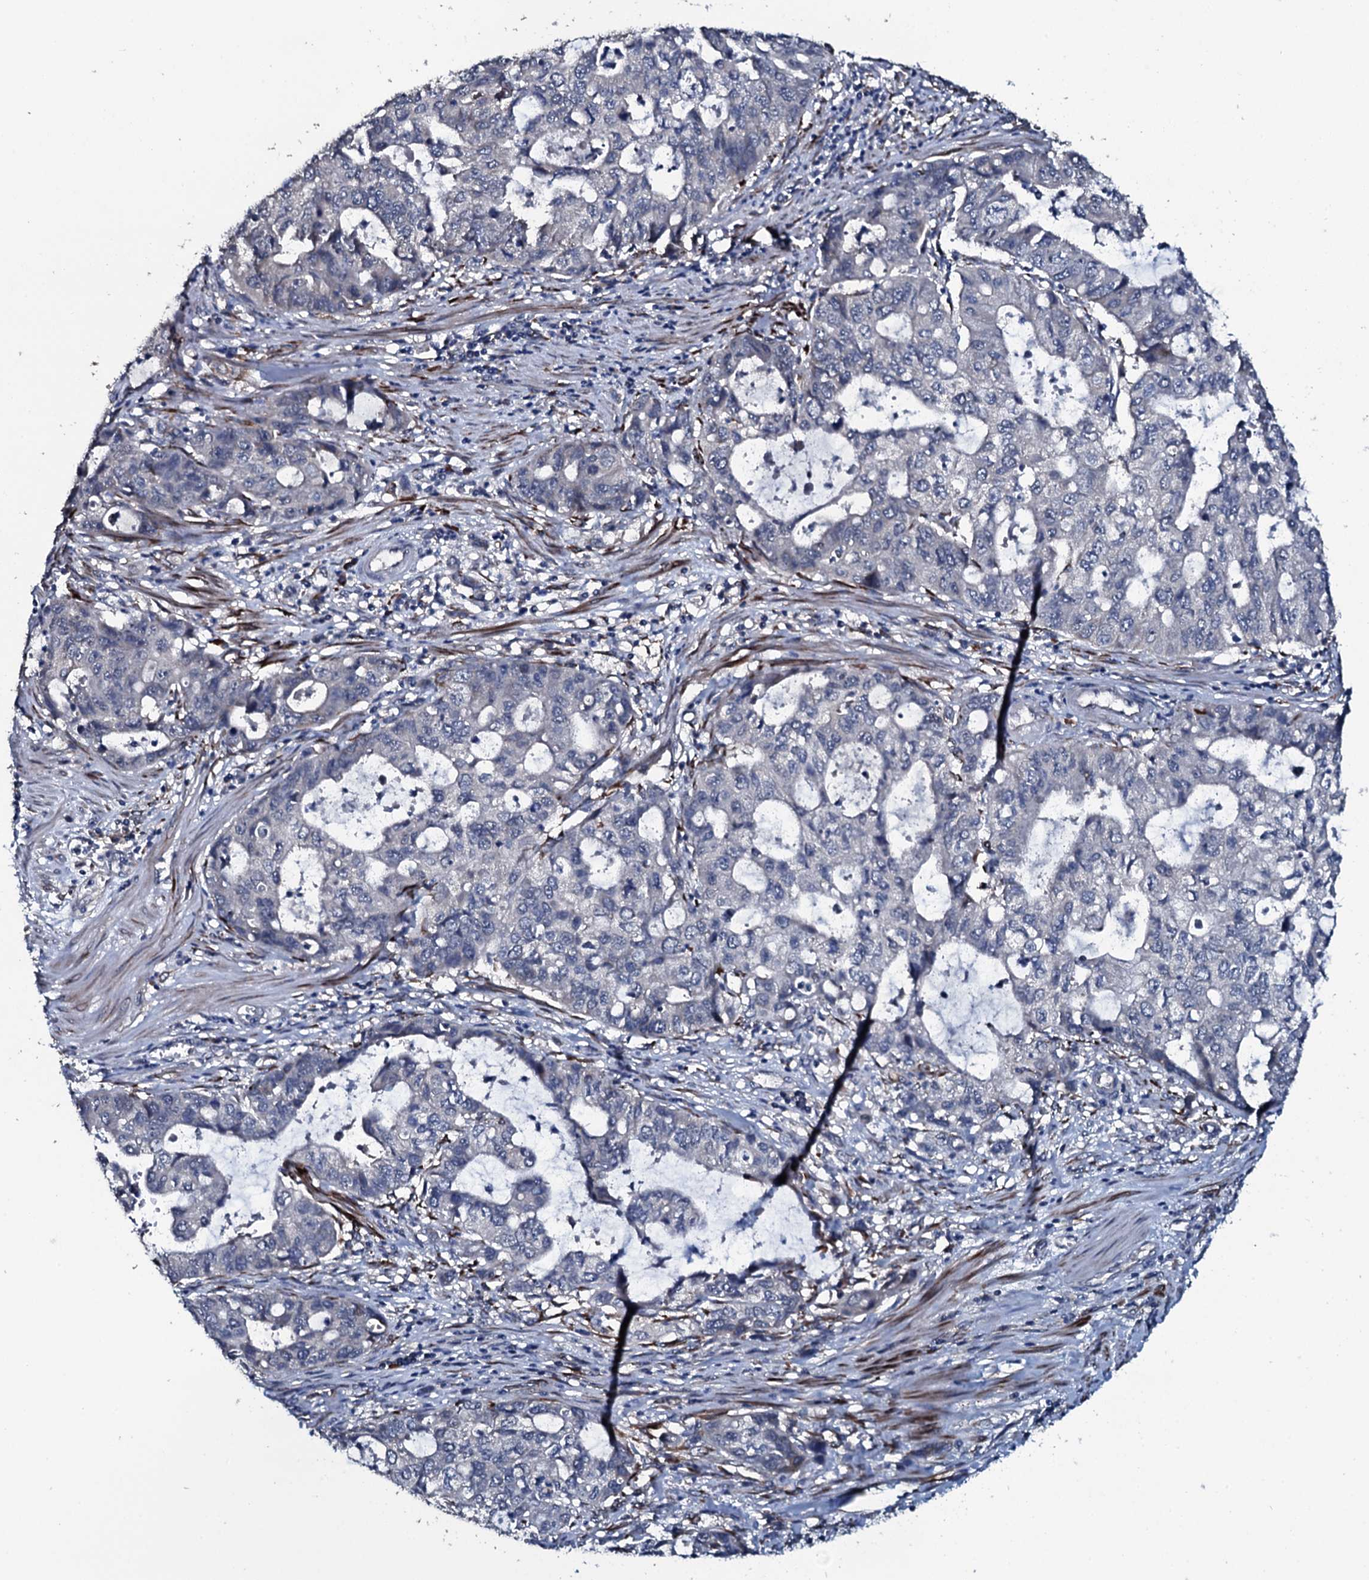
{"staining": {"intensity": "negative", "quantity": "none", "location": "none"}, "tissue": "stomach cancer", "cell_type": "Tumor cells", "image_type": "cancer", "snomed": [{"axis": "morphology", "description": "Adenocarcinoma, NOS"}, {"axis": "topography", "description": "Stomach, upper"}], "caption": "High magnification brightfield microscopy of stomach adenocarcinoma stained with DAB (brown) and counterstained with hematoxylin (blue): tumor cells show no significant expression. The staining is performed using DAB brown chromogen with nuclei counter-stained in using hematoxylin.", "gene": "IL12B", "patient": {"sex": "female", "age": 52}}